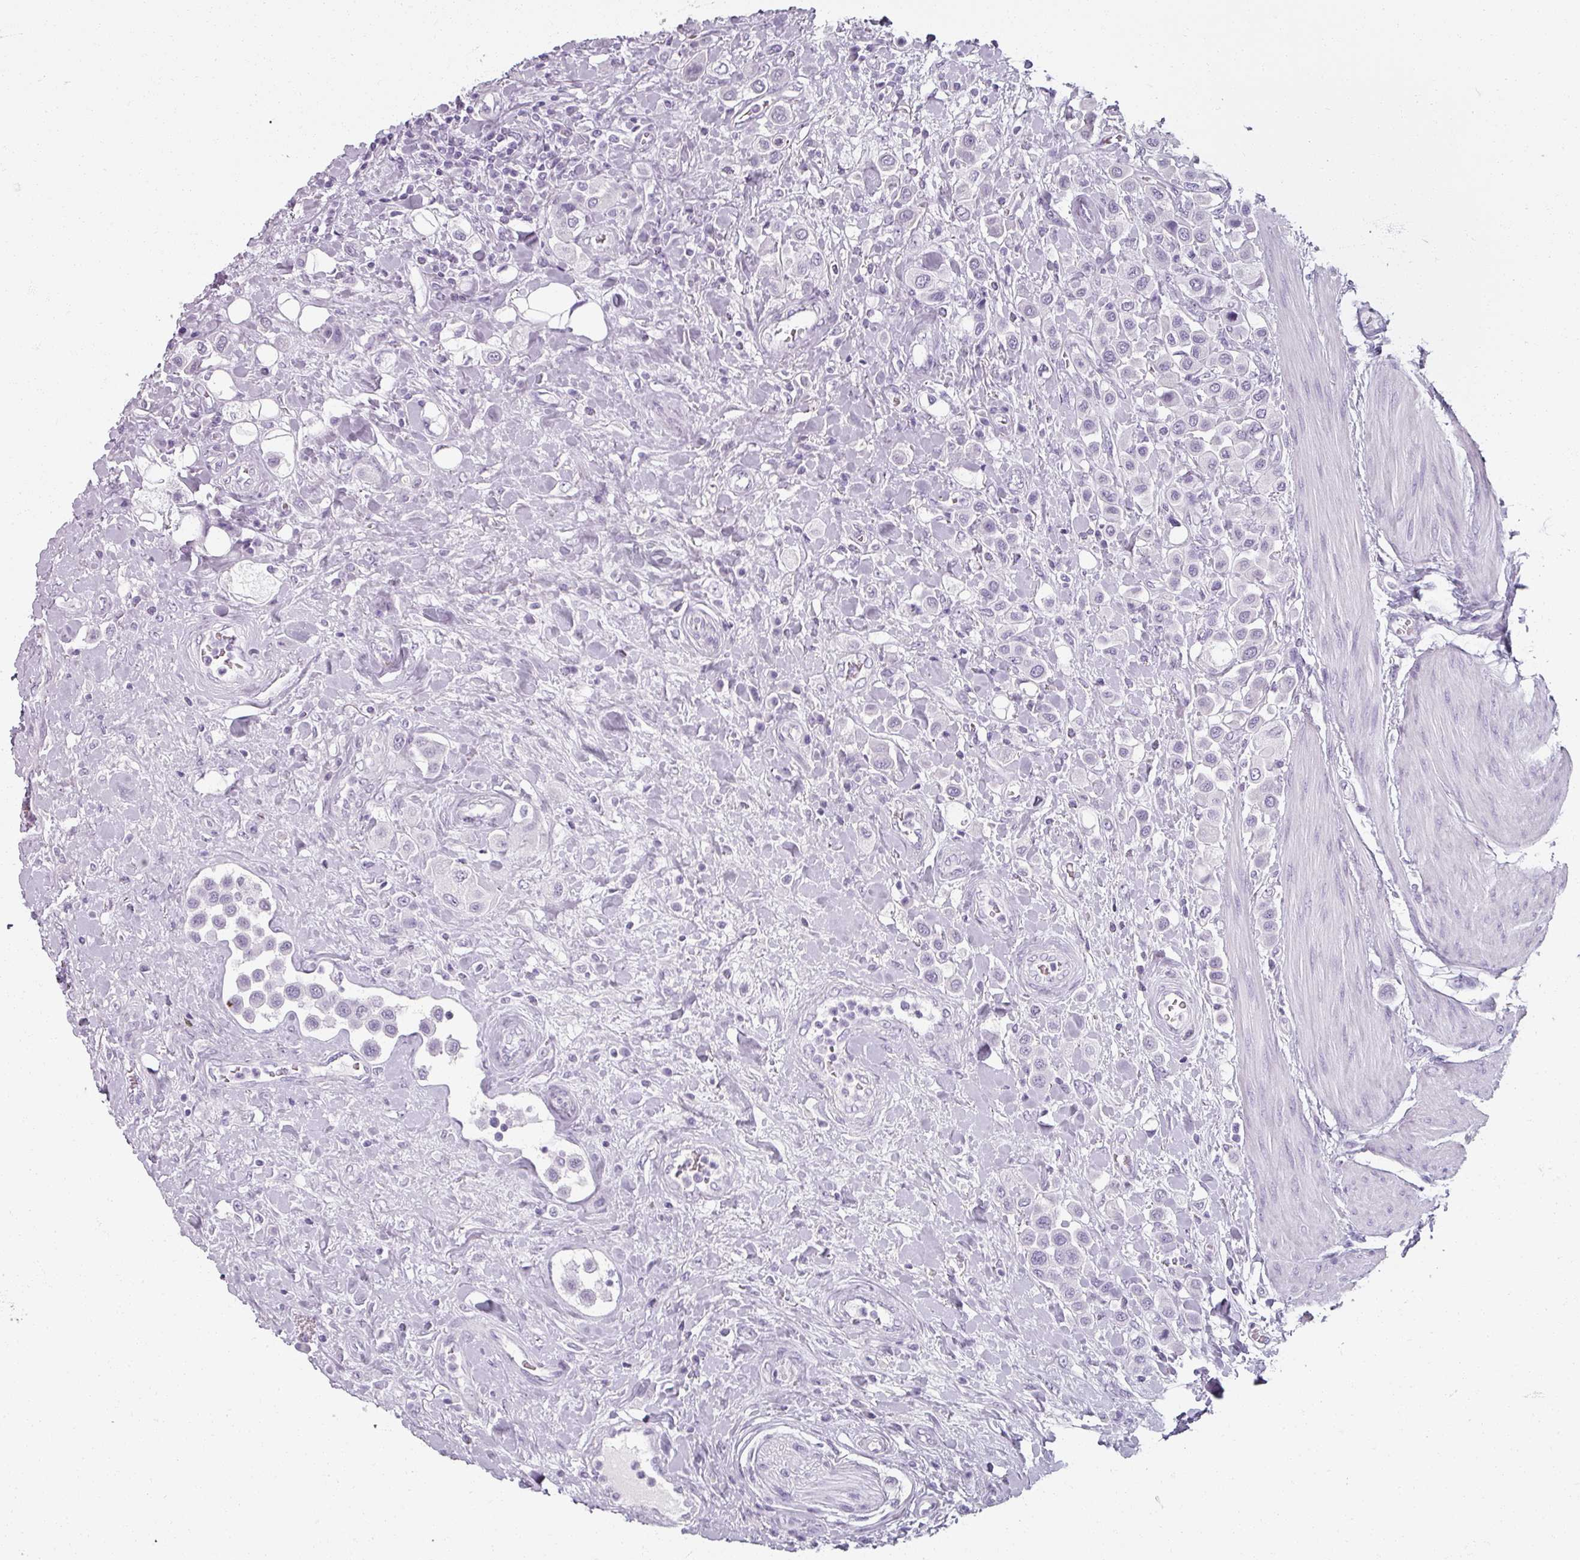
{"staining": {"intensity": "negative", "quantity": "none", "location": "none"}, "tissue": "urothelial cancer", "cell_type": "Tumor cells", "image_type": "cancer", "snomed": [{"axis": "morphology", "description": "Urothelial carcinoma, High grade"}, {"axis": "topography", "description": "Urinary bladder"}], "caption": "Immunohistochemistry histopathology image of human urothelial cancer stained for a protein (brown), which exhibits no staining in tumor cells.", "gene": "REG3G", "patient": {"sex": "male", "age": 50}}